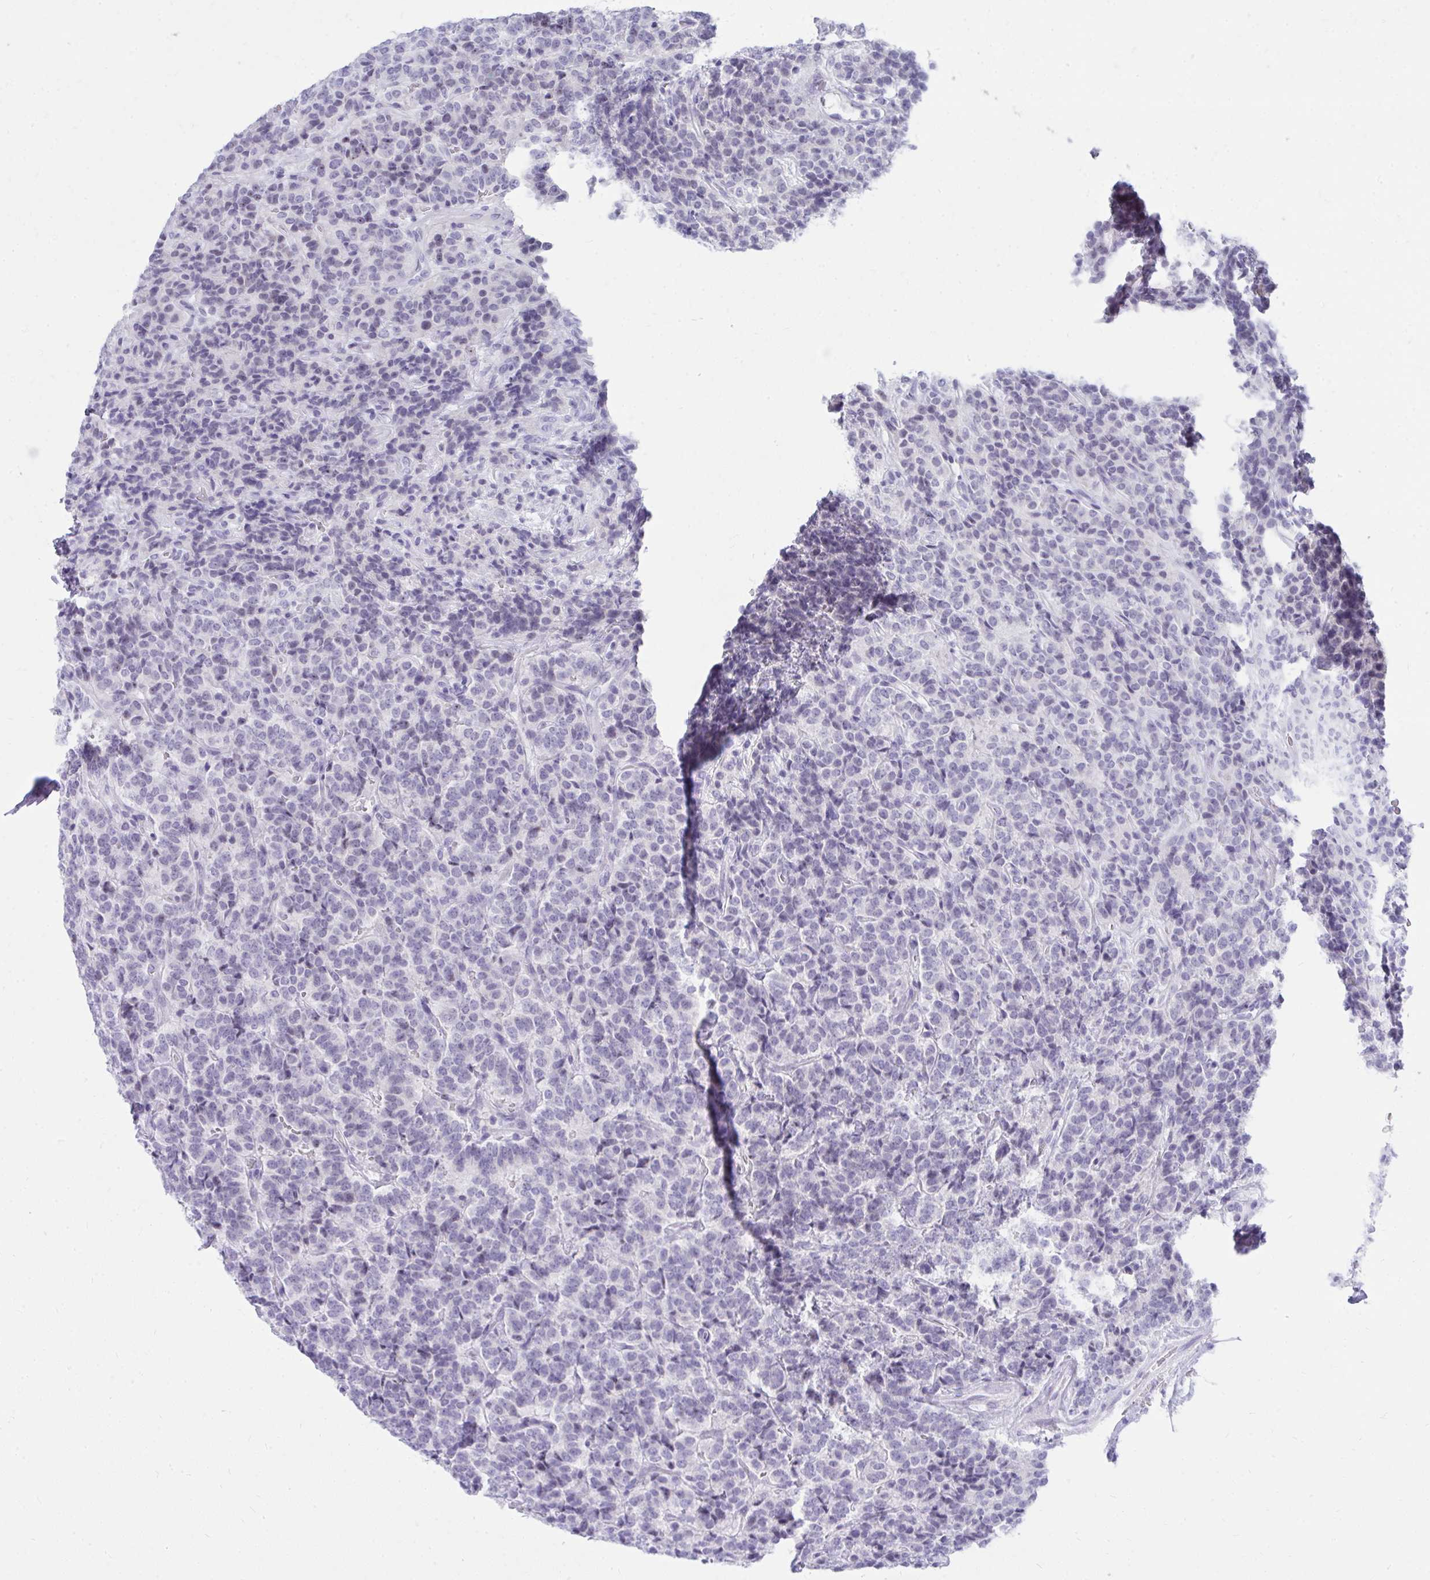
{"staining": {"intensity": "negative", "quantity": "none", "location": "none"}, "tissue": "carcinoid", "cell_type": "Tumor cells", "image_type": "cancer", "snomed": [{"axis": "morphology", "description": "Carcinoid, malignant, NOS"}, {"axis": "topography", "description": "Pancreas"}], "caption": "Immunohistochemistry of human malignant carcinoid demonstrates no staining in tumor cells.", "gene": "OR5F1", "patient": {"sex": "male", "age": 36}}